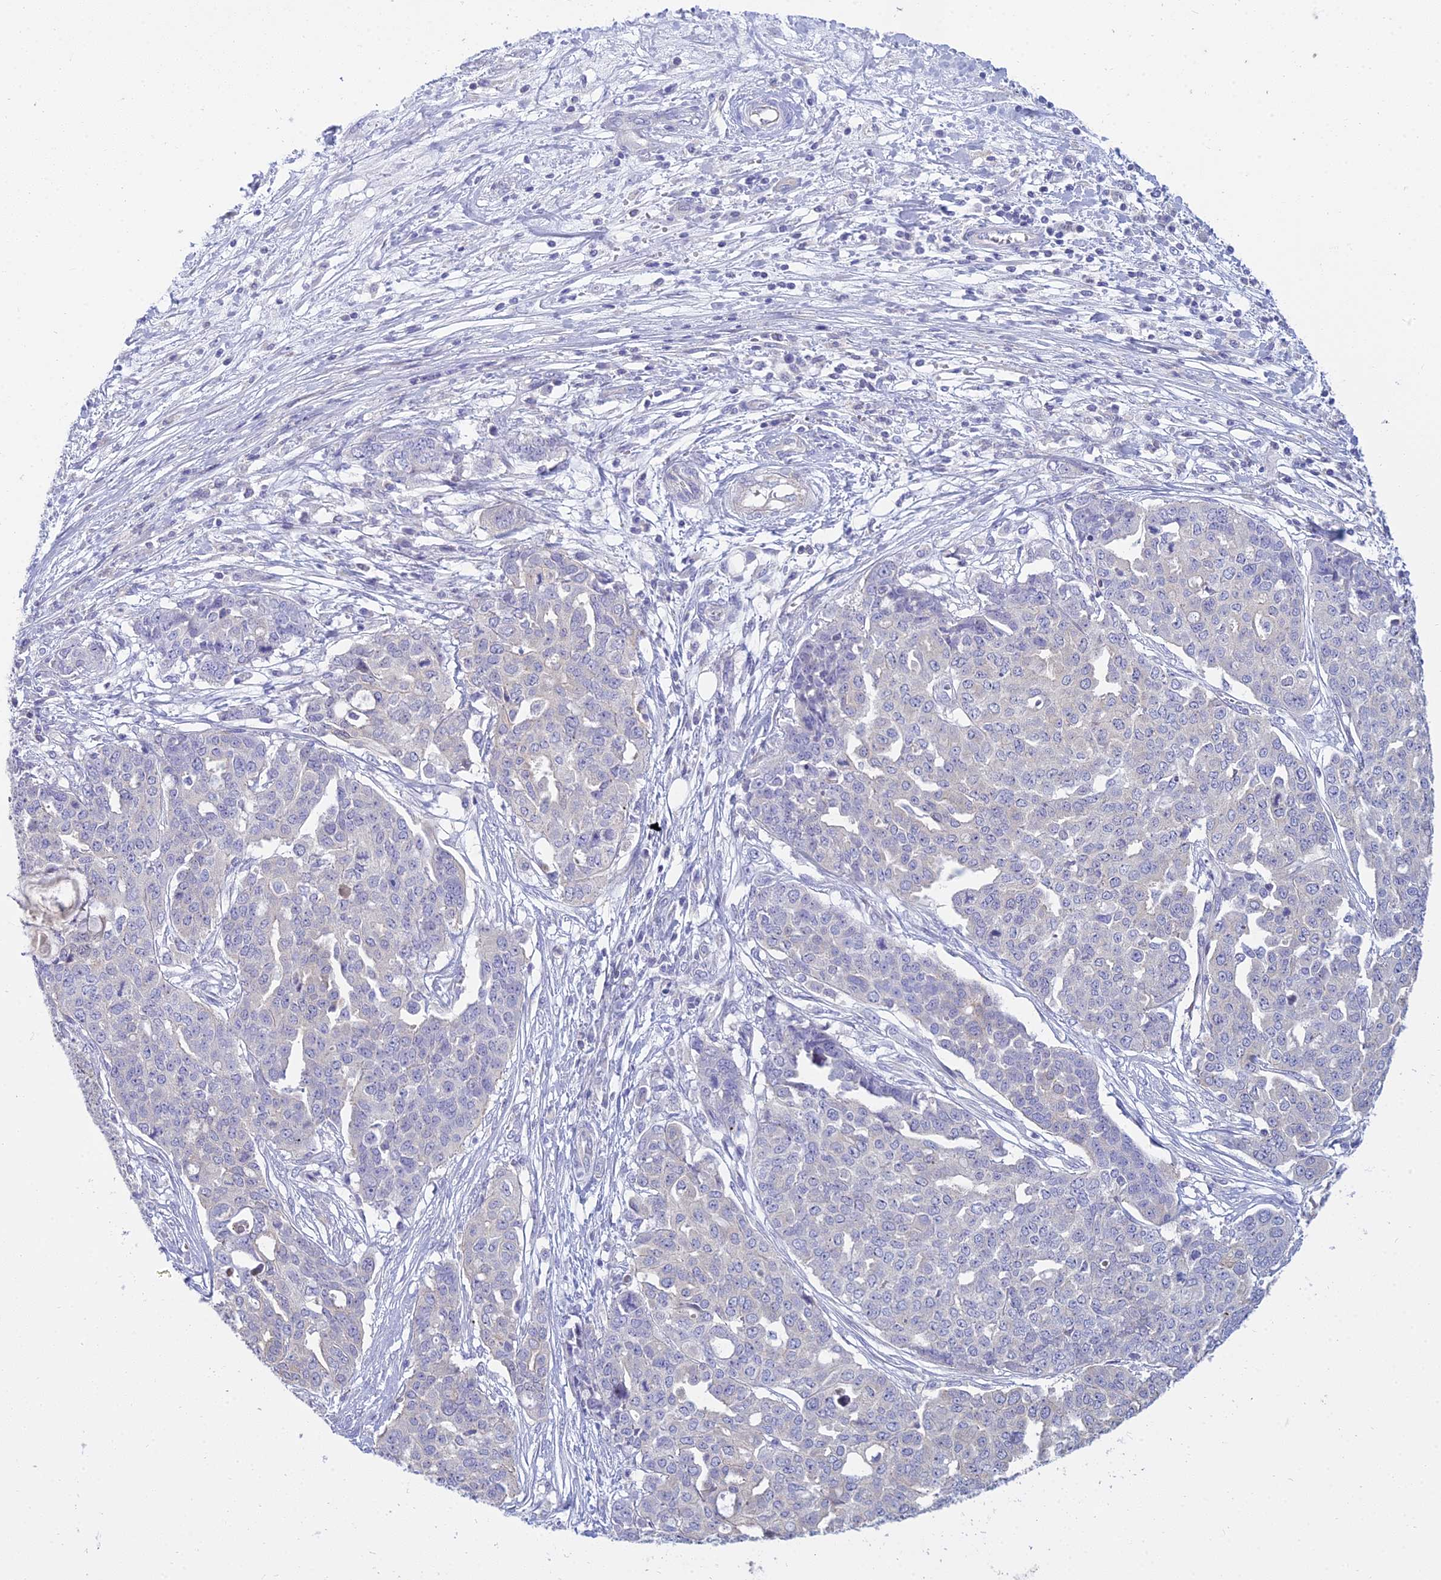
{"staining": {"intensity": "negative", "quantity": "none", "location": "none"}, "tissue": "ovarian cancer", "cell_type": "Tumor cells", "image_type": "cancer", "snomed": [{"axis": "morphology", "description": "Cystadenocarcinoma, serous, NOS"}, {"axis": "topography", "description": "Soft tissue"}, {"axis": "topography", "description": "Ovary"}], "caption": "Immunohistochemical staining of human ovarian cancer (serous cystadenocarcinoma) displays no significant staining in tumor cells. Nuclei are stained in blue.", "gene": "SMIM24", "patient": {"sex": "female", "age": 57}}